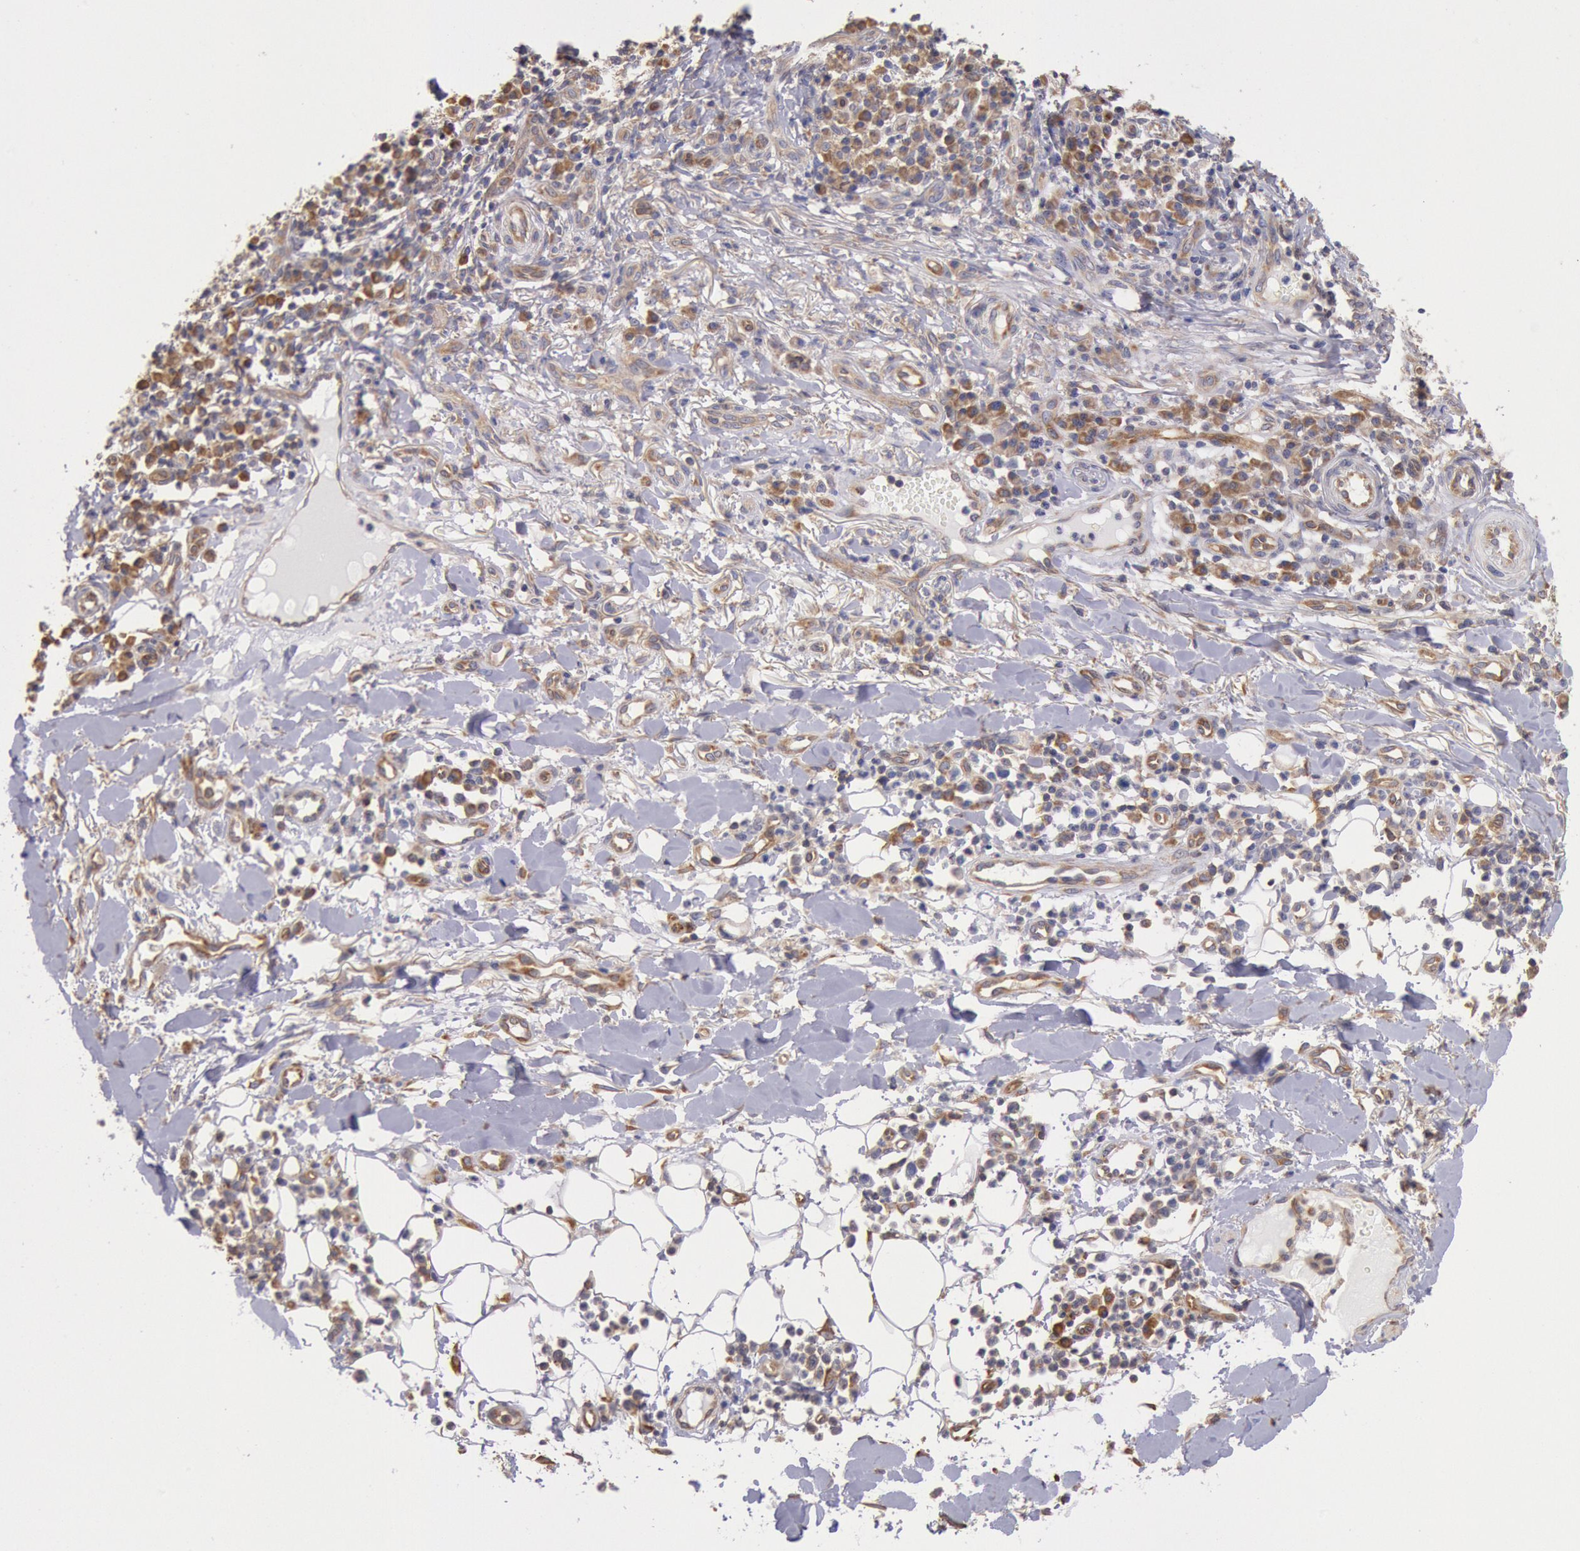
{"staining": {"intensity": "moderate", "quantity": ">75%", "location": "cytoplasmic/membranous"}, "tissue": "skin cancer", "cell_type": "Tumor cells", "image_type": "cancer", "snomed": [{"axis": "morphology", "description": "Squamous cell carcinoma, NOS"}, {"axis": "topography", "description": "Skin"}], "caption": "Squamous cell carcinoma (skin) stained for a protein reveals moderate cytoplasmic/membranous positivity in tumor cells.", "gene": "DRG1", "patient": {"sex": "female", "age": 89}}